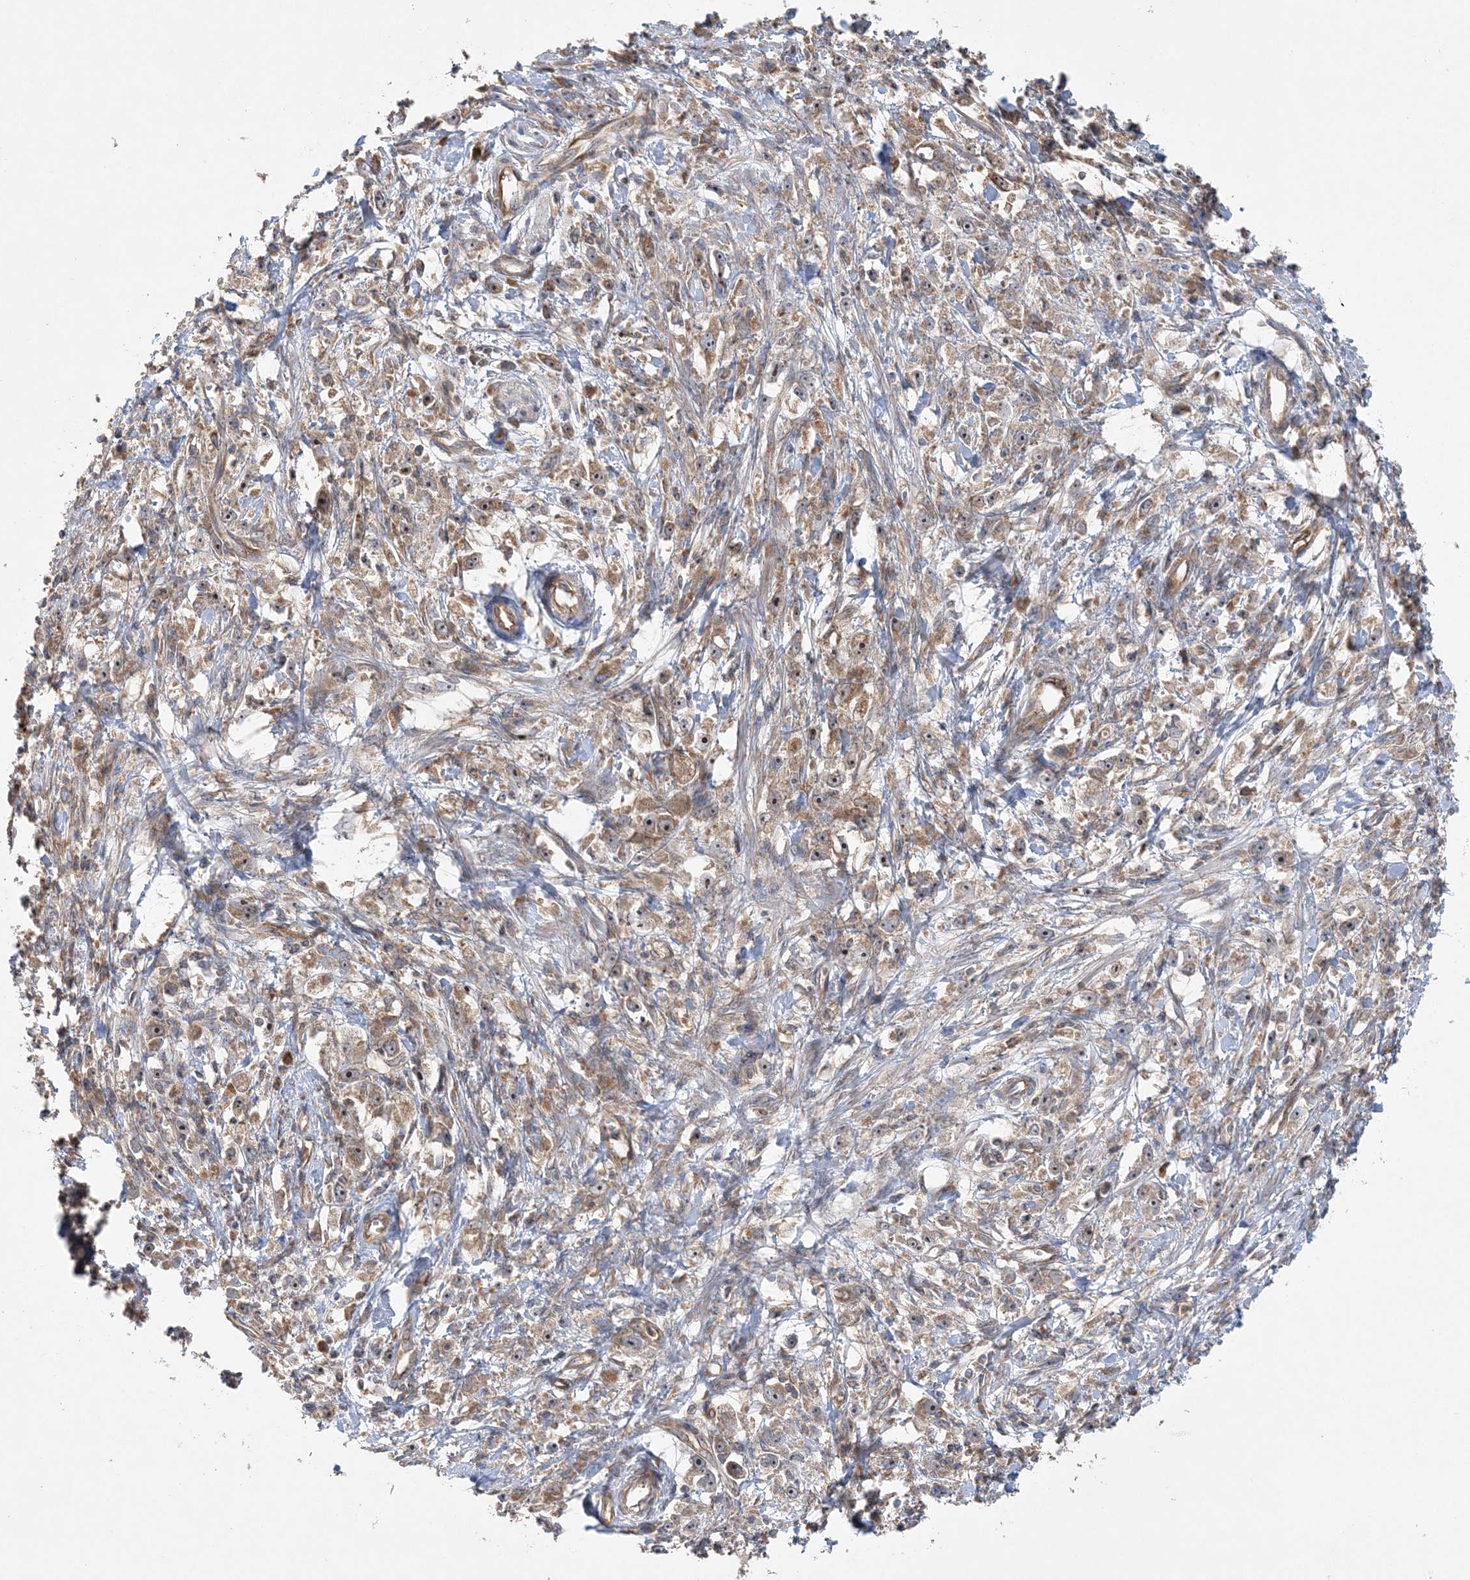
{"staining": {"intensity": "weak", "quantity": ">75%", "location": "cytoplasmic/membranous"}, "tissue": "stomach cancer", "cell_type": "Tumor cells", "image_type": "cancer", "snomed": [{"axis": "morphology", "description": "Adenocarcinoma, NOS"}, {"axis": "topography", "description": "Stomach"}], "caption": "Stomach adenocarcinoma stained for a protein (brown) displays weak cytoplasmic/membranous positive expression in approximately >75% of tumor cells.", "gene": "ACAP2", "patient": {"sex": "female", "age": 59}}